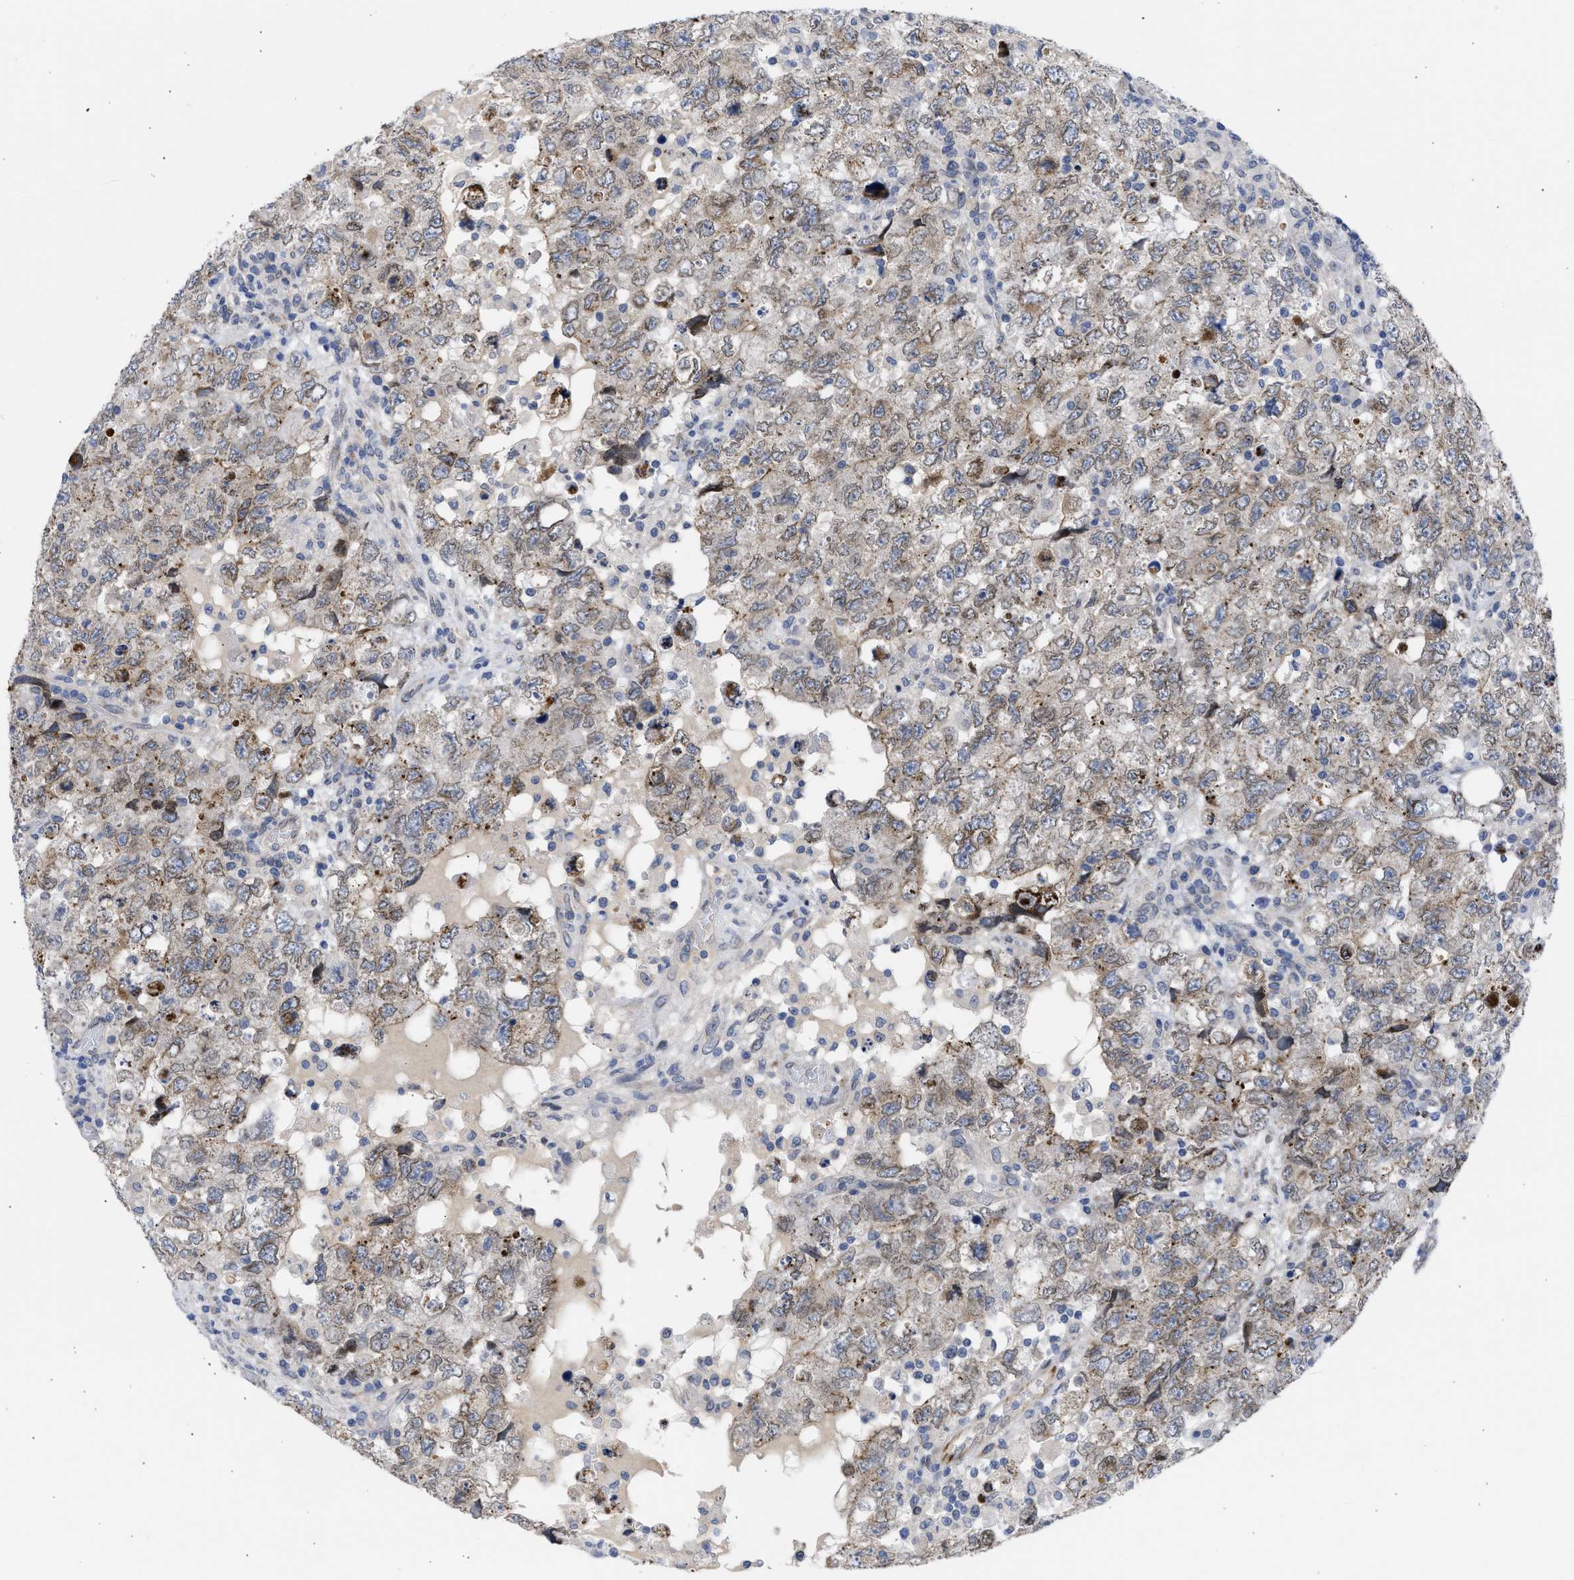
{"staining": {"intensity": "moderate", "quantity": "<25%", "location": "cytoplasmic/membranous"}, "tissue": "testis cancer", "cell_type": "Tumor cells", "image_type": "cancer", "snomed": [{"axis": "morphology", "description": "Seminoma, NOS"}, {"axis": "topography", "description": "Testis"}], "caption": "Immunohistochemical staining of seminoma (testis) shows low levels of moderate cytoplasmic/membranous positivity in approximately <25% of tumor cells. The protein of interest is stained brown, and the nuclei are stained in blue (DAB IHC with brightfield microscopy, high magnification).", "gene": "NUP35", "patient": {"sex": "male", "age": 22}}